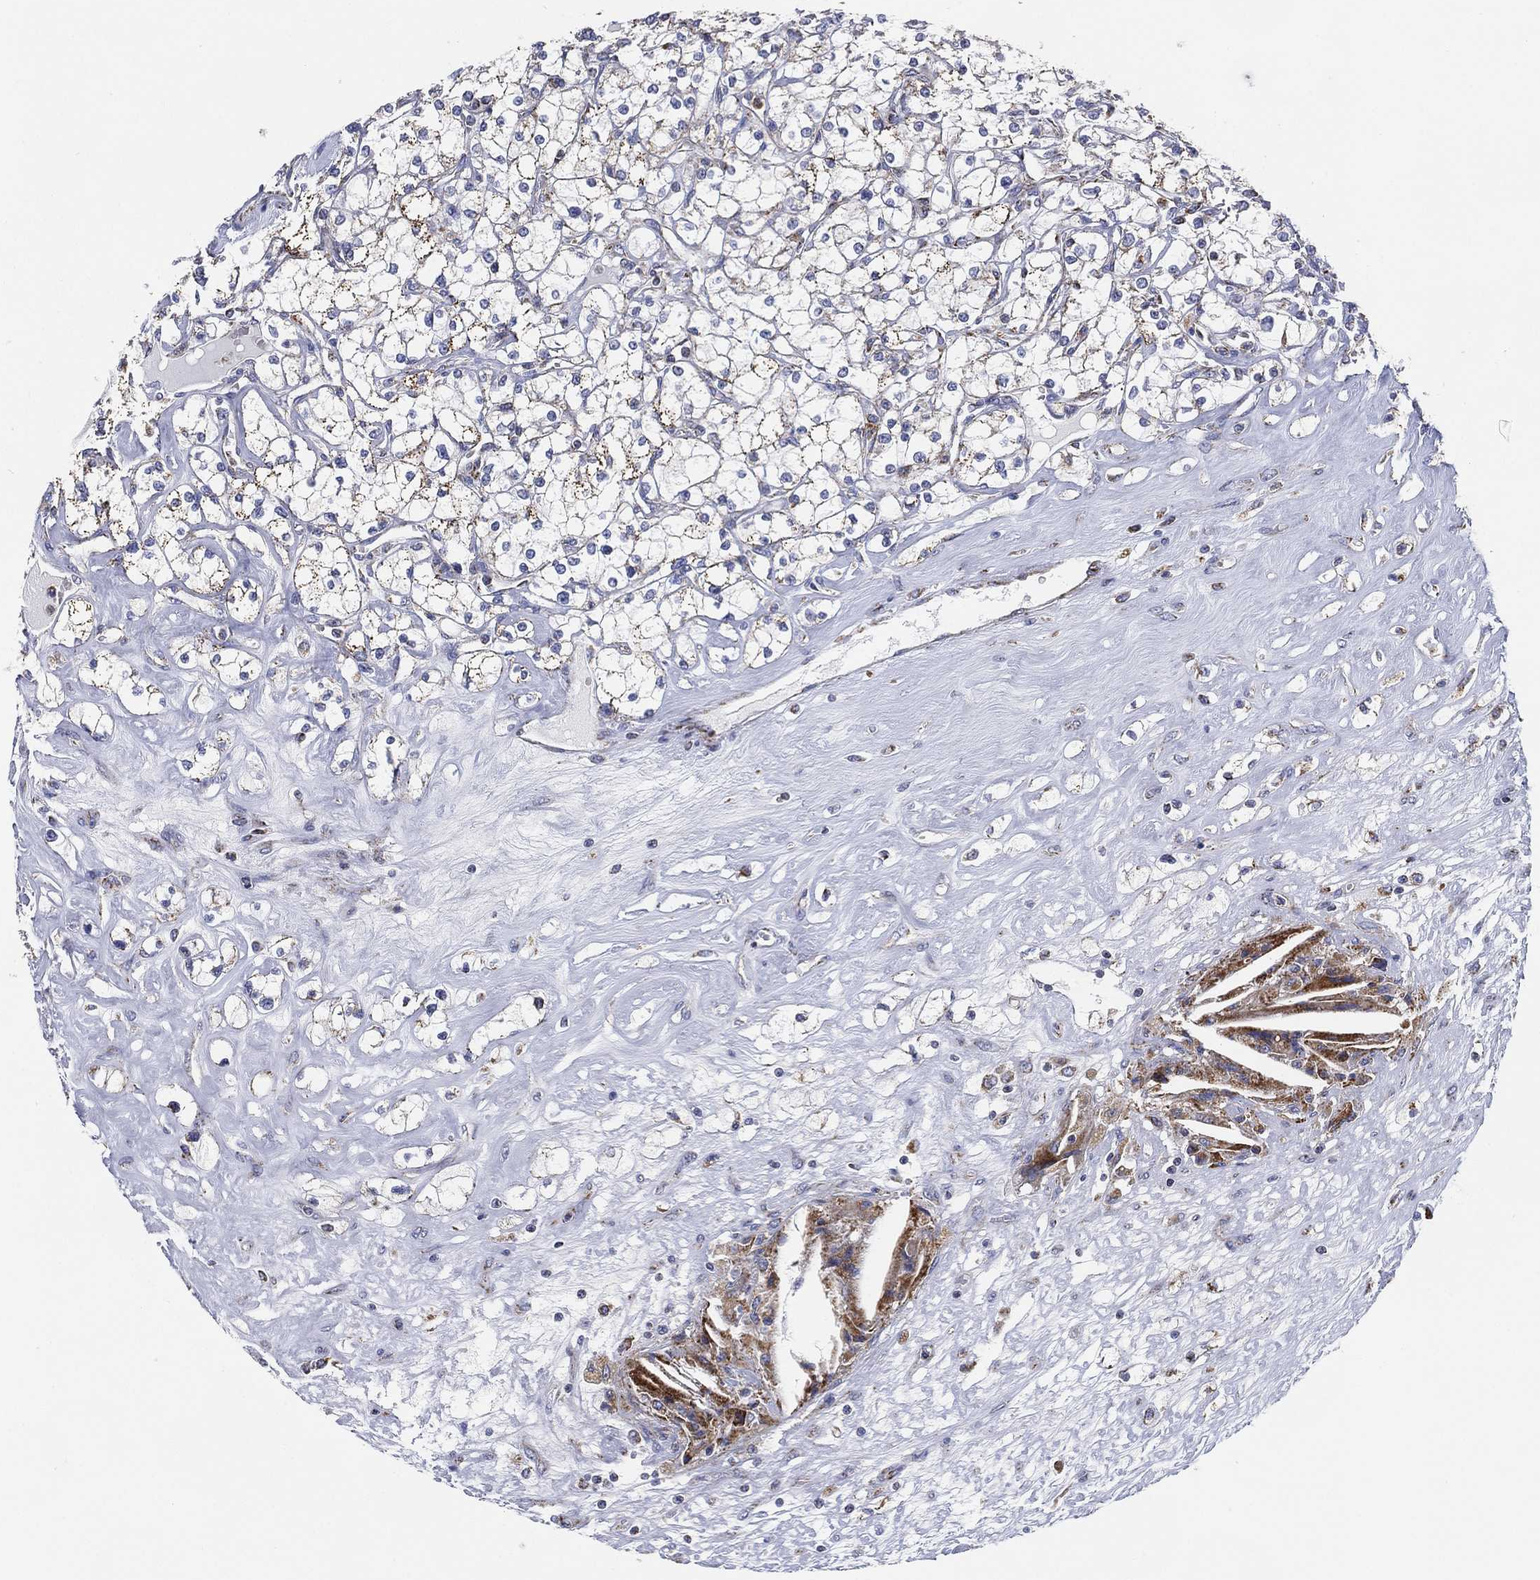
{"staining": {"intensity": "weak", "quantity": "25%-75%", "location": "cytoplasmic/membranous"}, "tissue": "renal cancer", "cell_type": "Tumor cells", "image_type": "cancer", "snomed": [{"axis": "morphology", "description": "Adenocarcinoma, NOS"}, {"axis": "topography", "description": "Kidney"}], "caption": "Tumor cells exhibit low levels of weak cytoplasmic/membranous expression in approximately 25%-75% of cells in adenocarcinoma (renal).", "gene": "GCAT", "patient": {"sex": "male", "age": 67}}